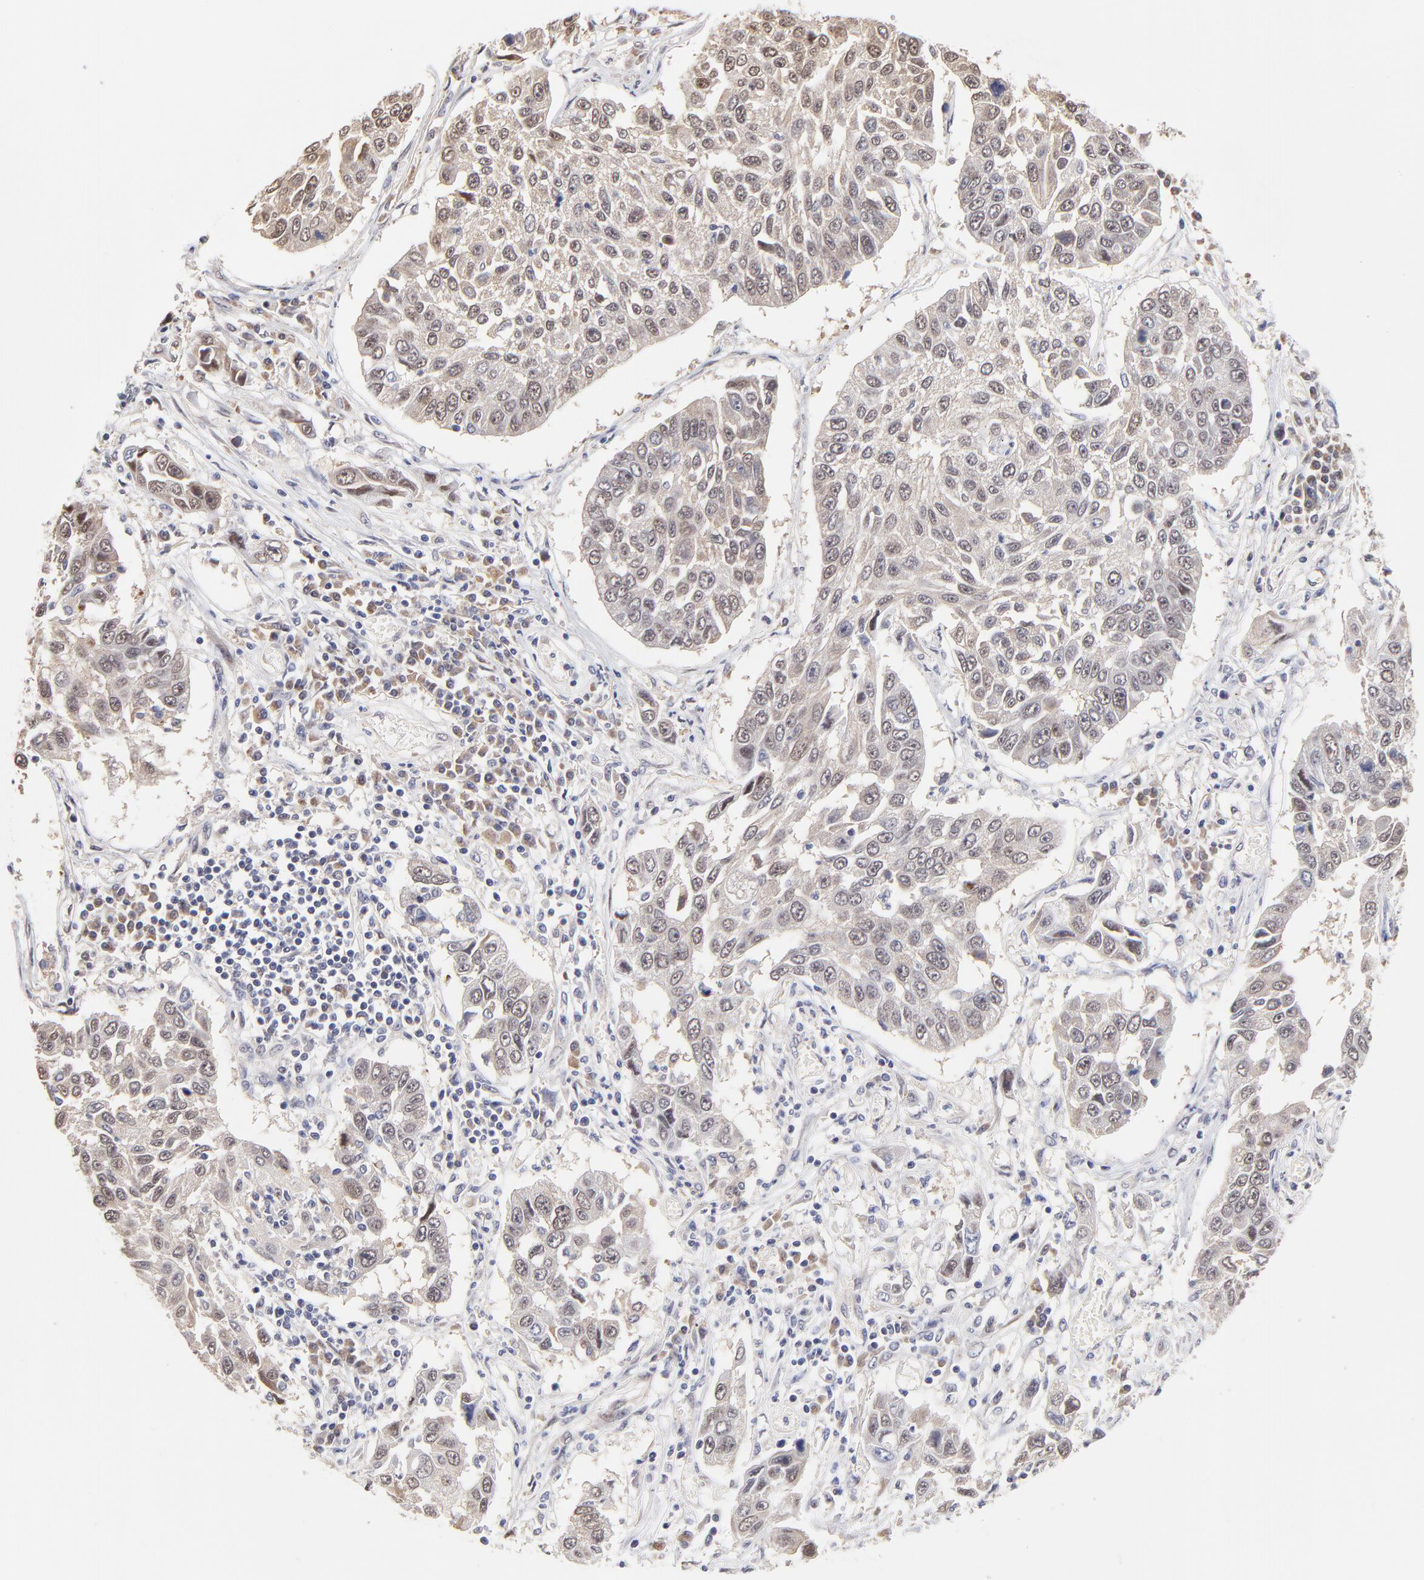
{"staining": {"intensity": "weak", "quantity": ">75%", "location": "cytoplasmic/membranous,nuclear"}, "tissue": "lung cancer", "cell_type": "Tumor cells", "image_type": "cancer", "snomed": [{"axis": "morphology", "description": "Squamous cell carcinoma, NOS"}, {"axis": "topography", "description": "Lung"}], "caption": "Immunohistochemical staining of squamous cell carcinoma (lung) shows low levels of weak cytoplasmic/membranous and nuclear protein expression in about >75% of tumor cells. (DAB = brown stain, brightfield microscopy at high magnification).", "gene": "ZNF10", "patient": {"sex": "male", "age": 71}}